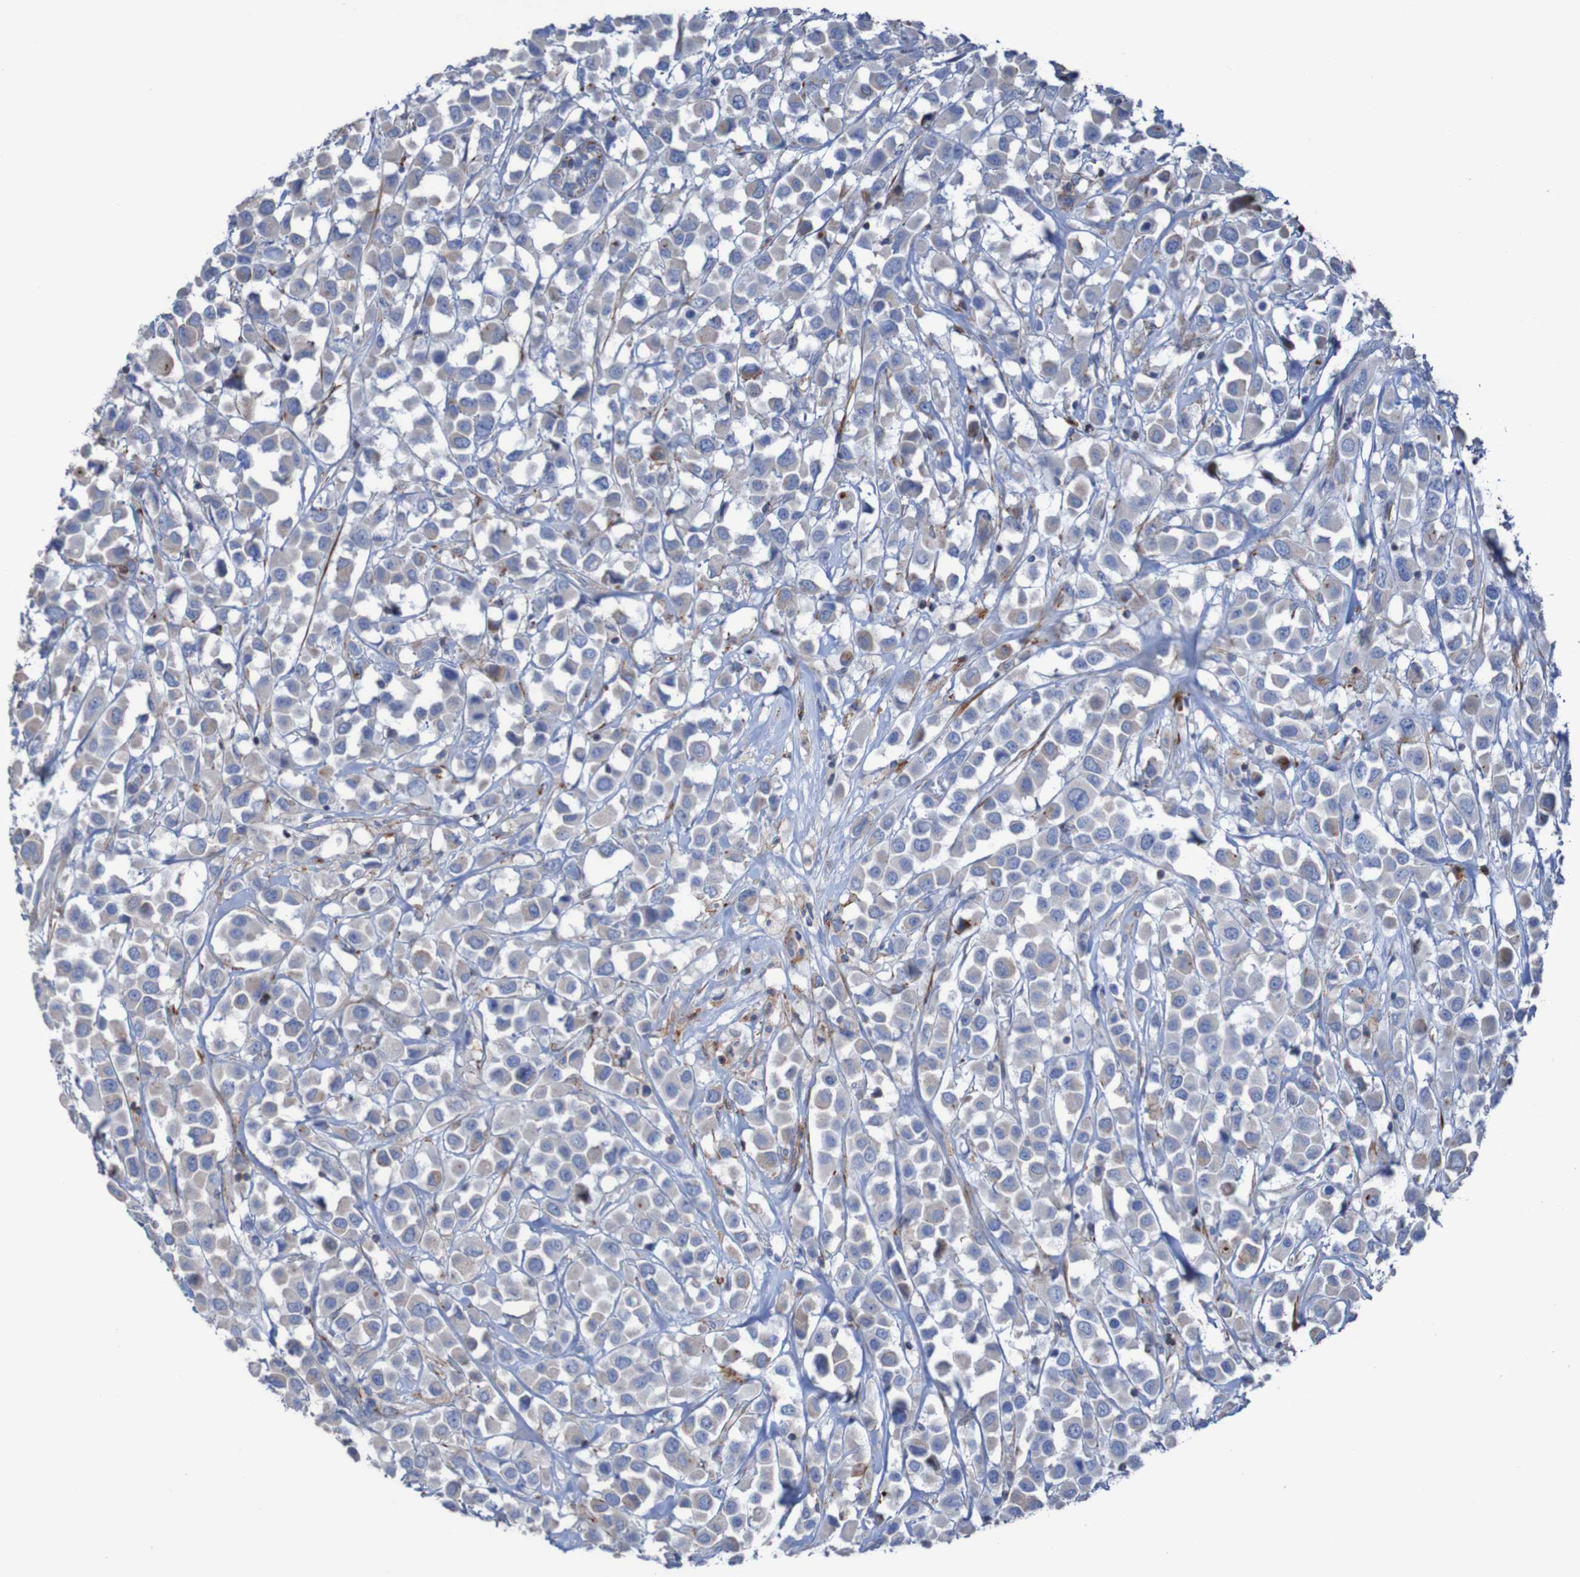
{"staining": {"intensity": "weak", "quantity": "<25%", "location": "cytoplasmic/membranous"}, "tissue": "breast cancer", "cell_type": "Tumor cells", "image_type": "cancer", "snomed": [{"axis": "morphology", "description": "Duct carcinoma"}, {"axis": "topography", "description": "Breast"}], "caption": "Tumor cells show no significant expression in breast cancer.", "gene": "RNF182", "patient": {"sex": "female", "age": 61}}